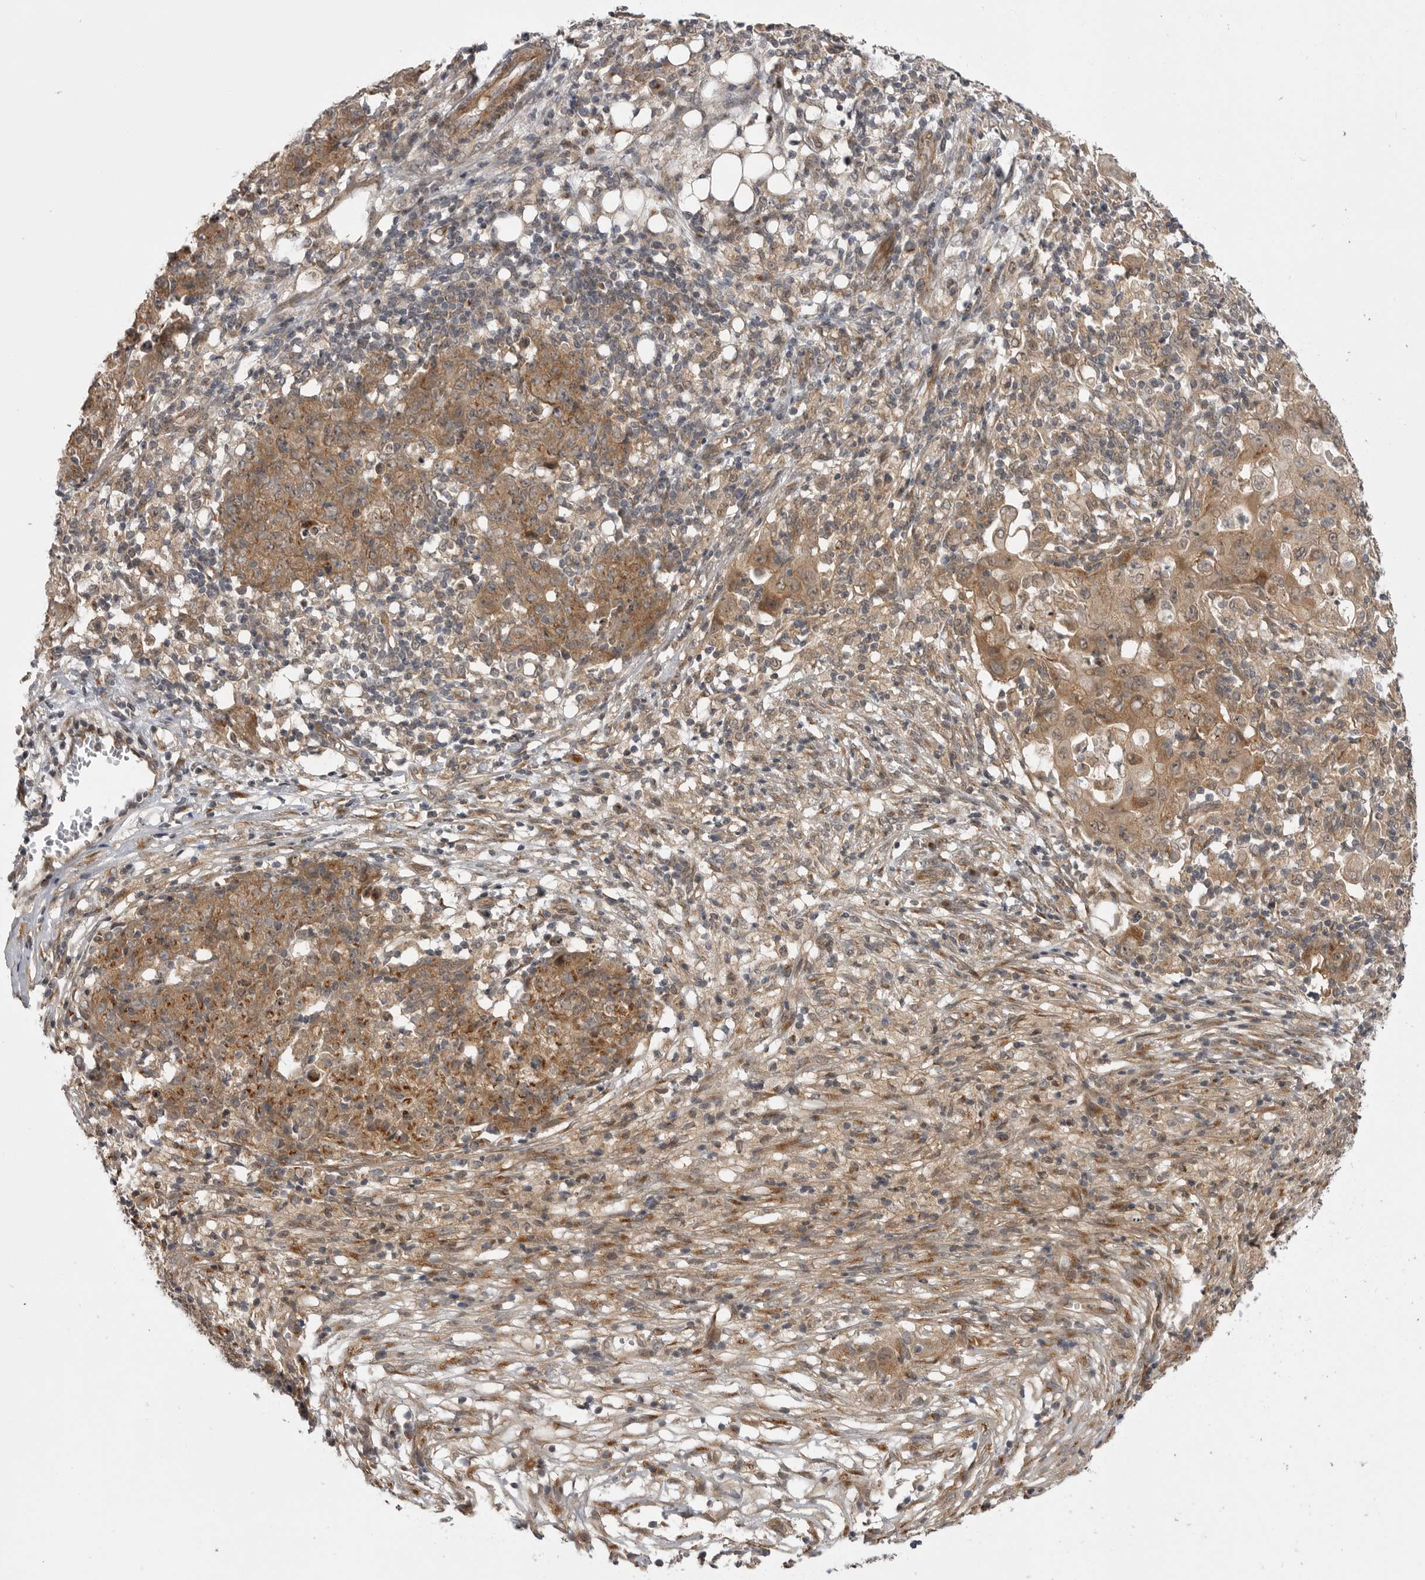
{"staining": {"intensity": "moderate", "quantity": ">75%", "location": "cytoplasmic/membranous"}, "tissue": "ovarian cancer", "cell_type": "Tumor cells", "image_type": "cancer", "snomed": [{"axis": "morphology", "description": "Carcinoma, endometroid"}, {"axis": "topography", "description": "Ovary"}], "caption": "High-magnification brightfield microscopy of ovarian endometroid carcinoma stained with DAB (brown) and counterstained with hematoxylin (blue). tumor cells exhibit moderate cytoplasmic/membranous positivity is seen in about>75% of cells. (Stains: DAB (3,3'-diaminobenzidine) in brown, nuclei in blue, Microscopy: brightfield microscopy at high magnification).", "gene": "PDCL", "patient": {"sex": "female", "age": 42}}